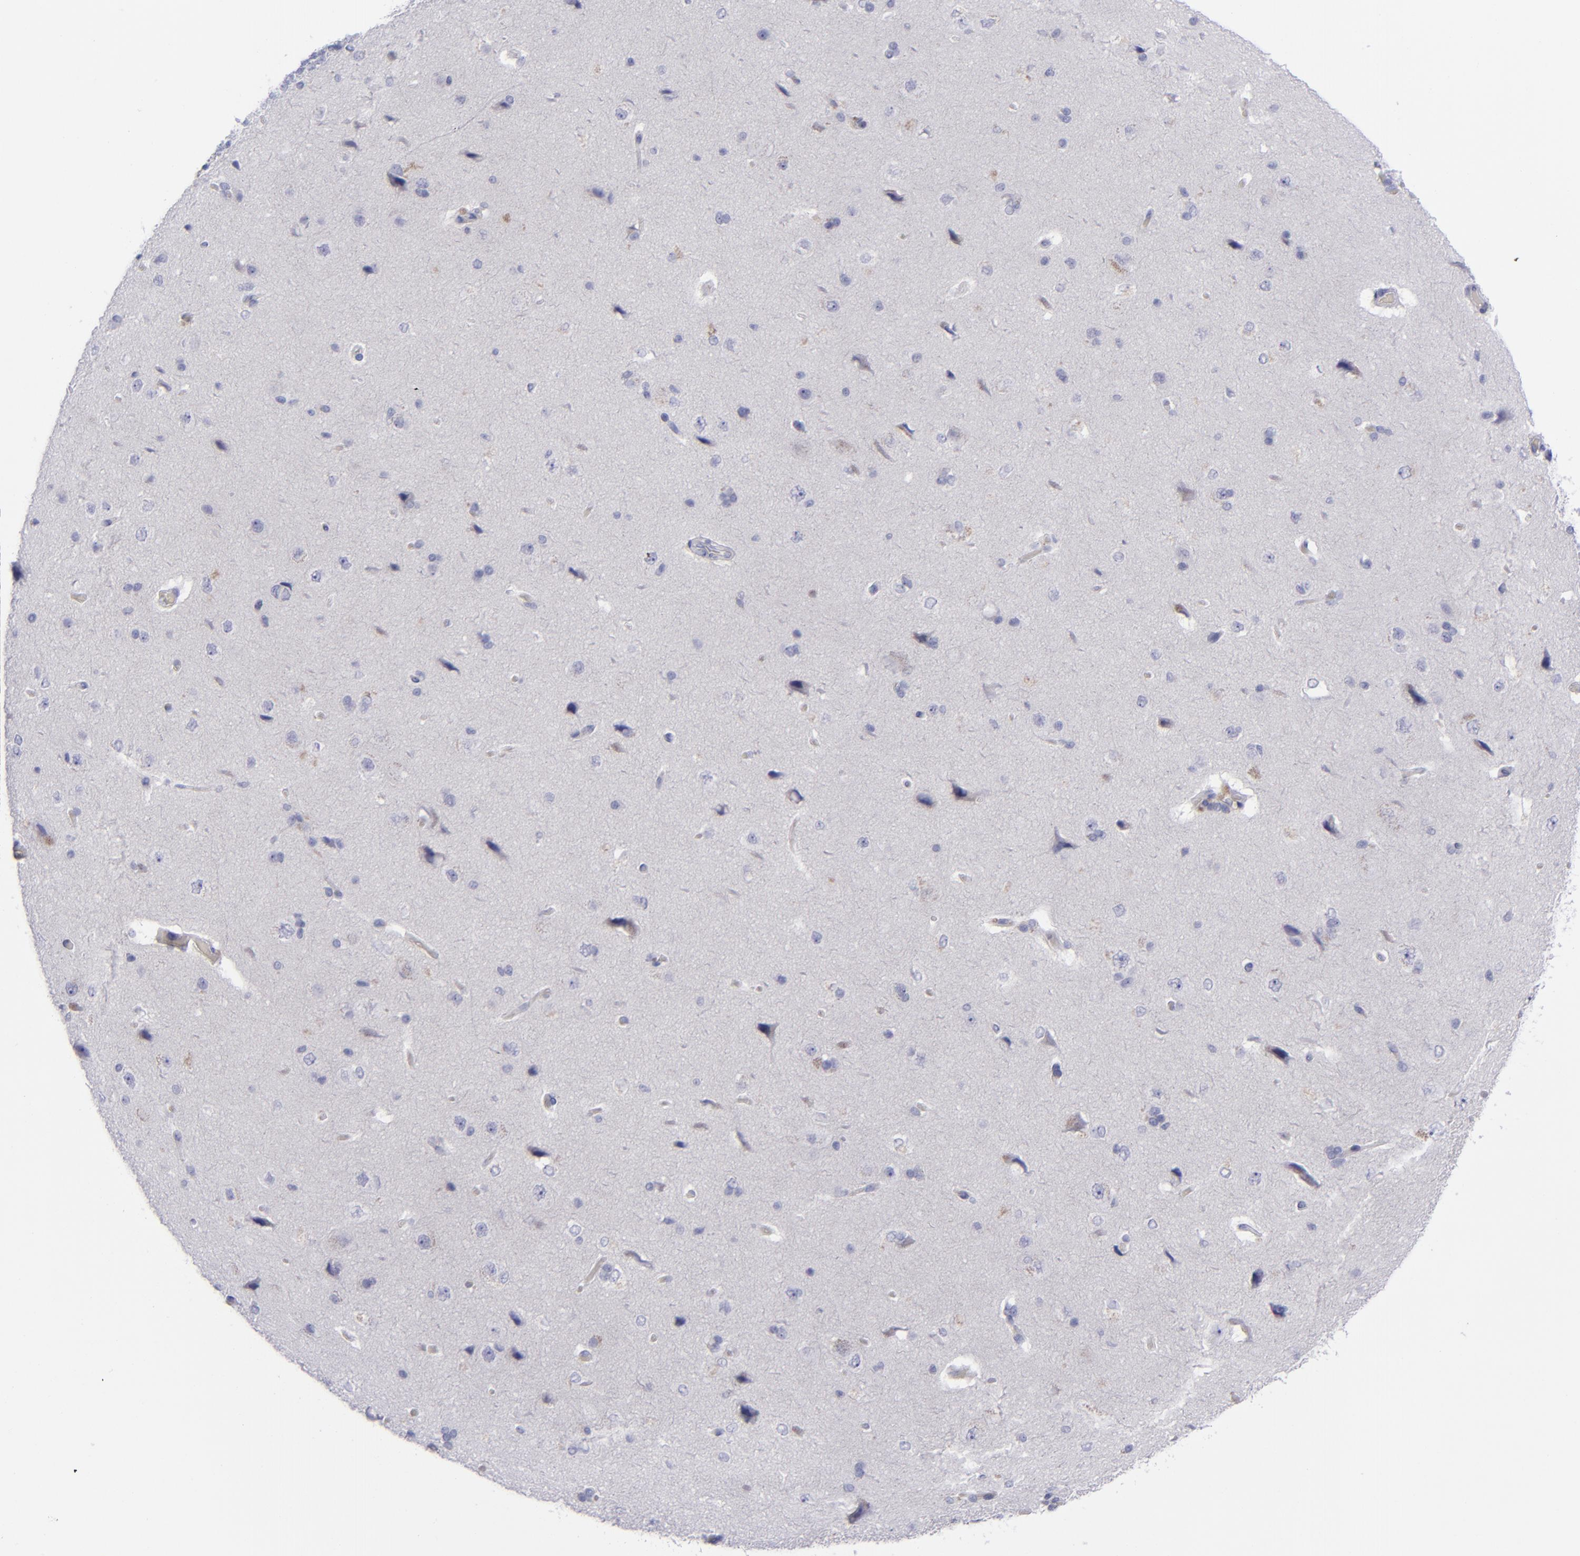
{"staining": {"intensity": "negative", "quantity": "none", "location": "none"}, "tissue": "cerebral cortex", "cell_type": "Endothelial cells", "image_type": "normal", "snomed": [{"axis": "morphology", "description": "Normal tissue, NOS"}, {"axis": "topography", "description": "Cerebral cortex"}], "caption": "IHC image of normal cerebral cortex stained for a protein (brown), which shows no positivity in endothelial cells. (Stains: DAB (3,3'-diaminobenzidine) immunohistochemistry with hematoxylin counter stain, Microscopy: brightfield microscopy at high magnification).", "gene": "AURKA", "patient": {"sex": "female", "age": 45}}